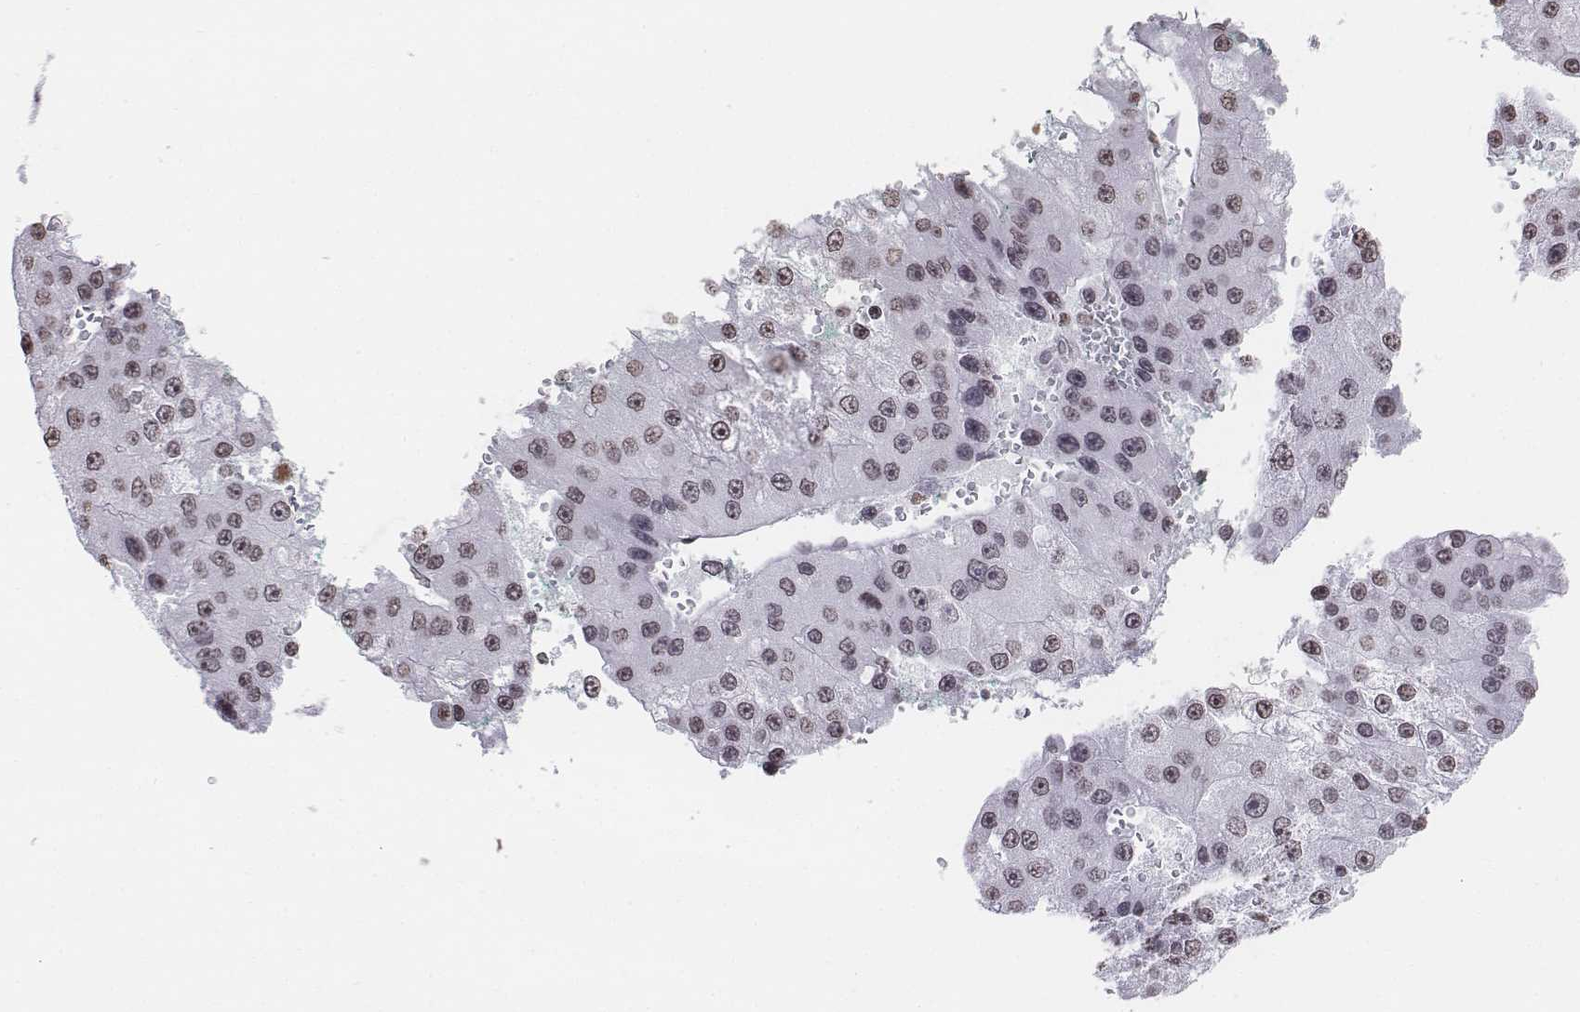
{"staining": {"intensity": "weak", "quantity": ">75%", "location": "nuclear"}, "tissue": "liver cancer", "cell_type": "Tumor cells", "image_type": "cancer", "snomed": [{"axis": "morphology", "description": "Carcinoma, Hepatocellular, NOS"}, {"axis": "topography", "description": "Liver"}], "caption": "Human liver hepatocellular carcinoma stained with a protein marker reveals weak staining in tumor cells.", "gene": "BARHL1", "patient": {"sex": "female", "age": 73}}